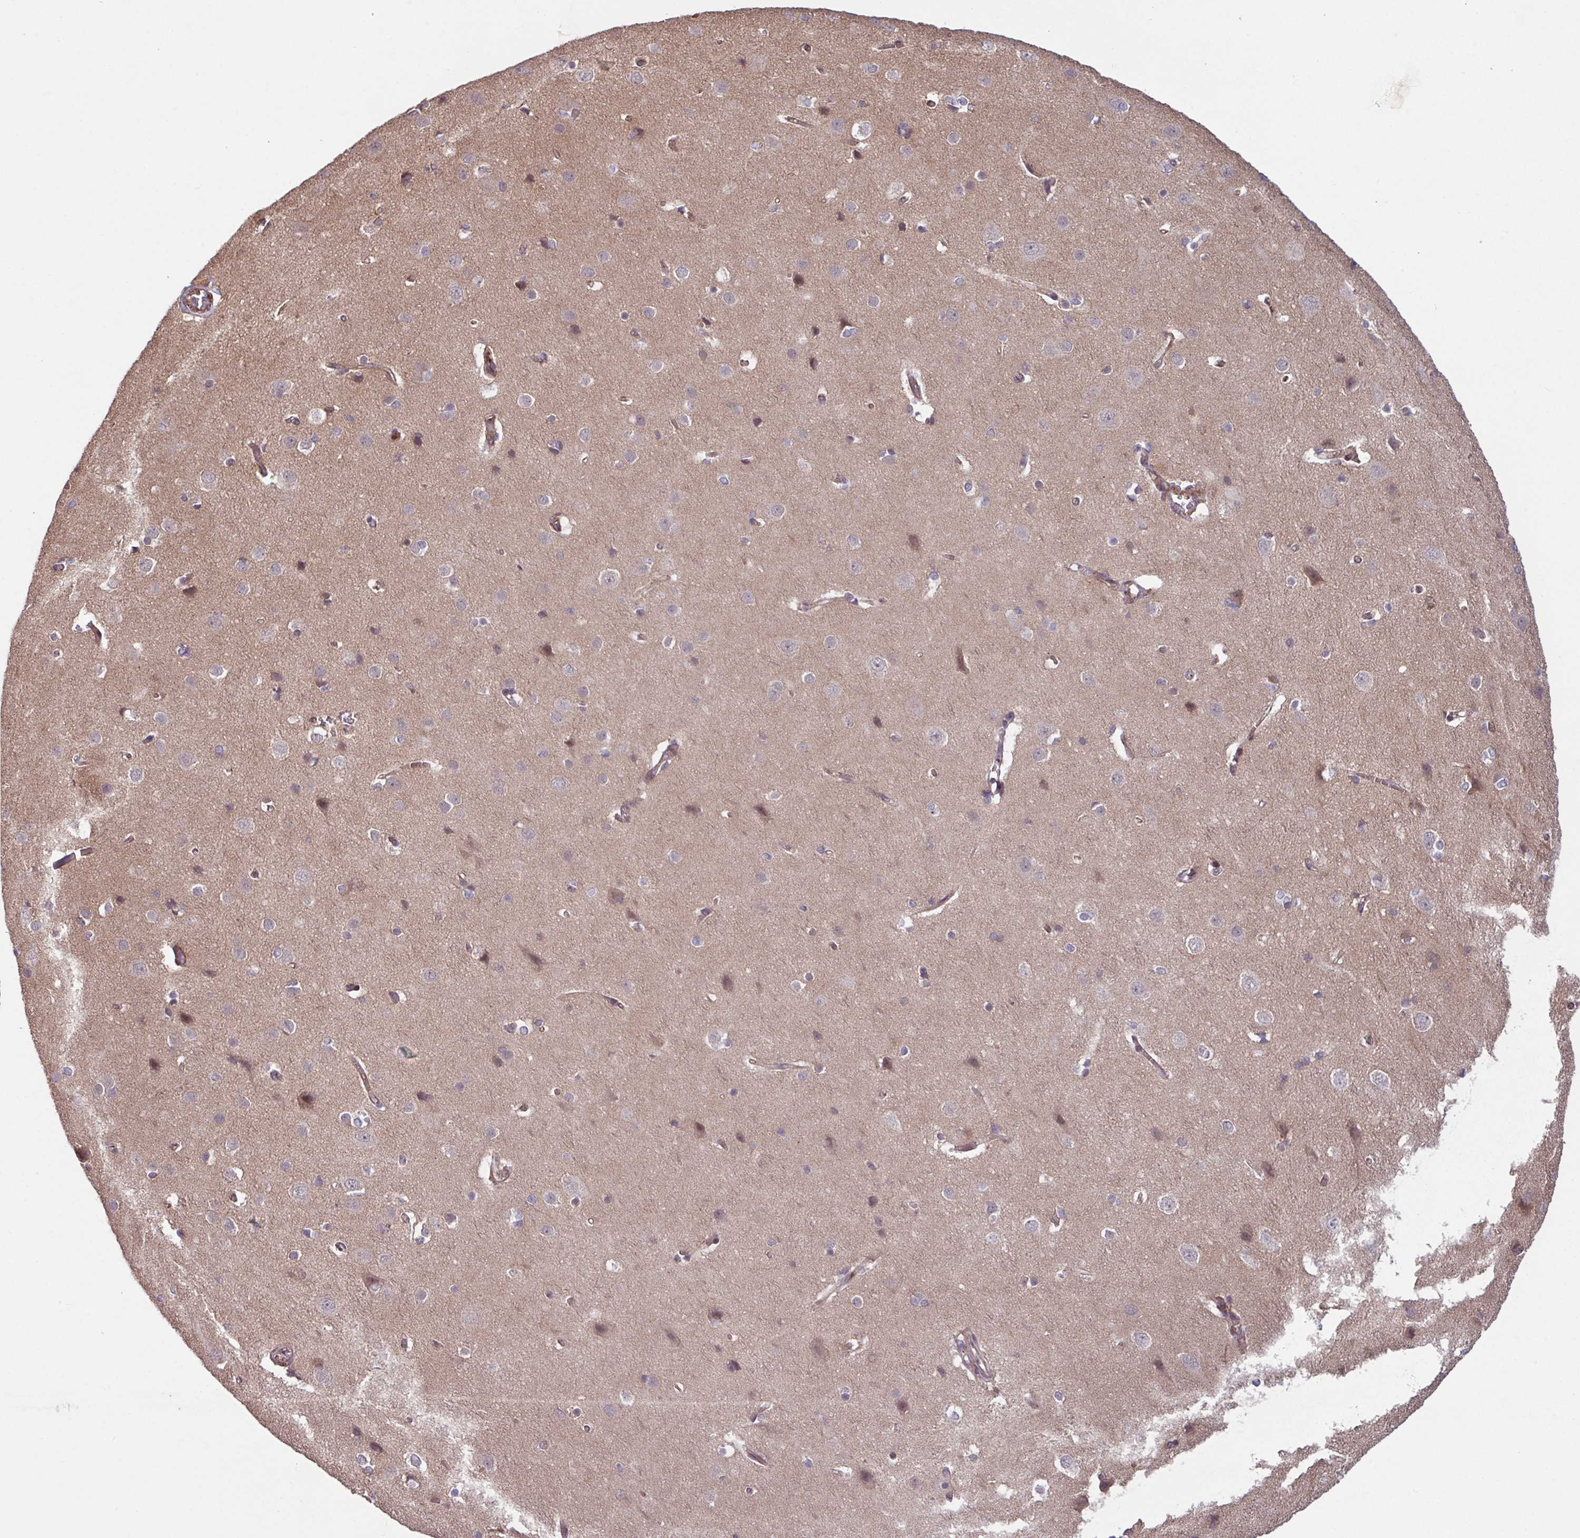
{"staining": {"intensity": "strong", "quantity": "25%-75%", "location": "cytoplasmic/membranous,nuclear"}, "tissue": "cerebral cortex", "cell_type": "Endothelial cells", "image_type": "normal", "snomed": [{"axis": "morphology", "description": "Normal tissue, NOS"}, {"axis": "topography", "description": "Cerebral cortex"}], "caption": "Brown immunohistochemical staining in unremarkable human cerebral cortex shows strong cytoplasmic/membranous,nuclear positivity in about 25%-75% of endothelial cells.", "gene": "TMEM88", "patient": {"sex": "male", "age": 37}}